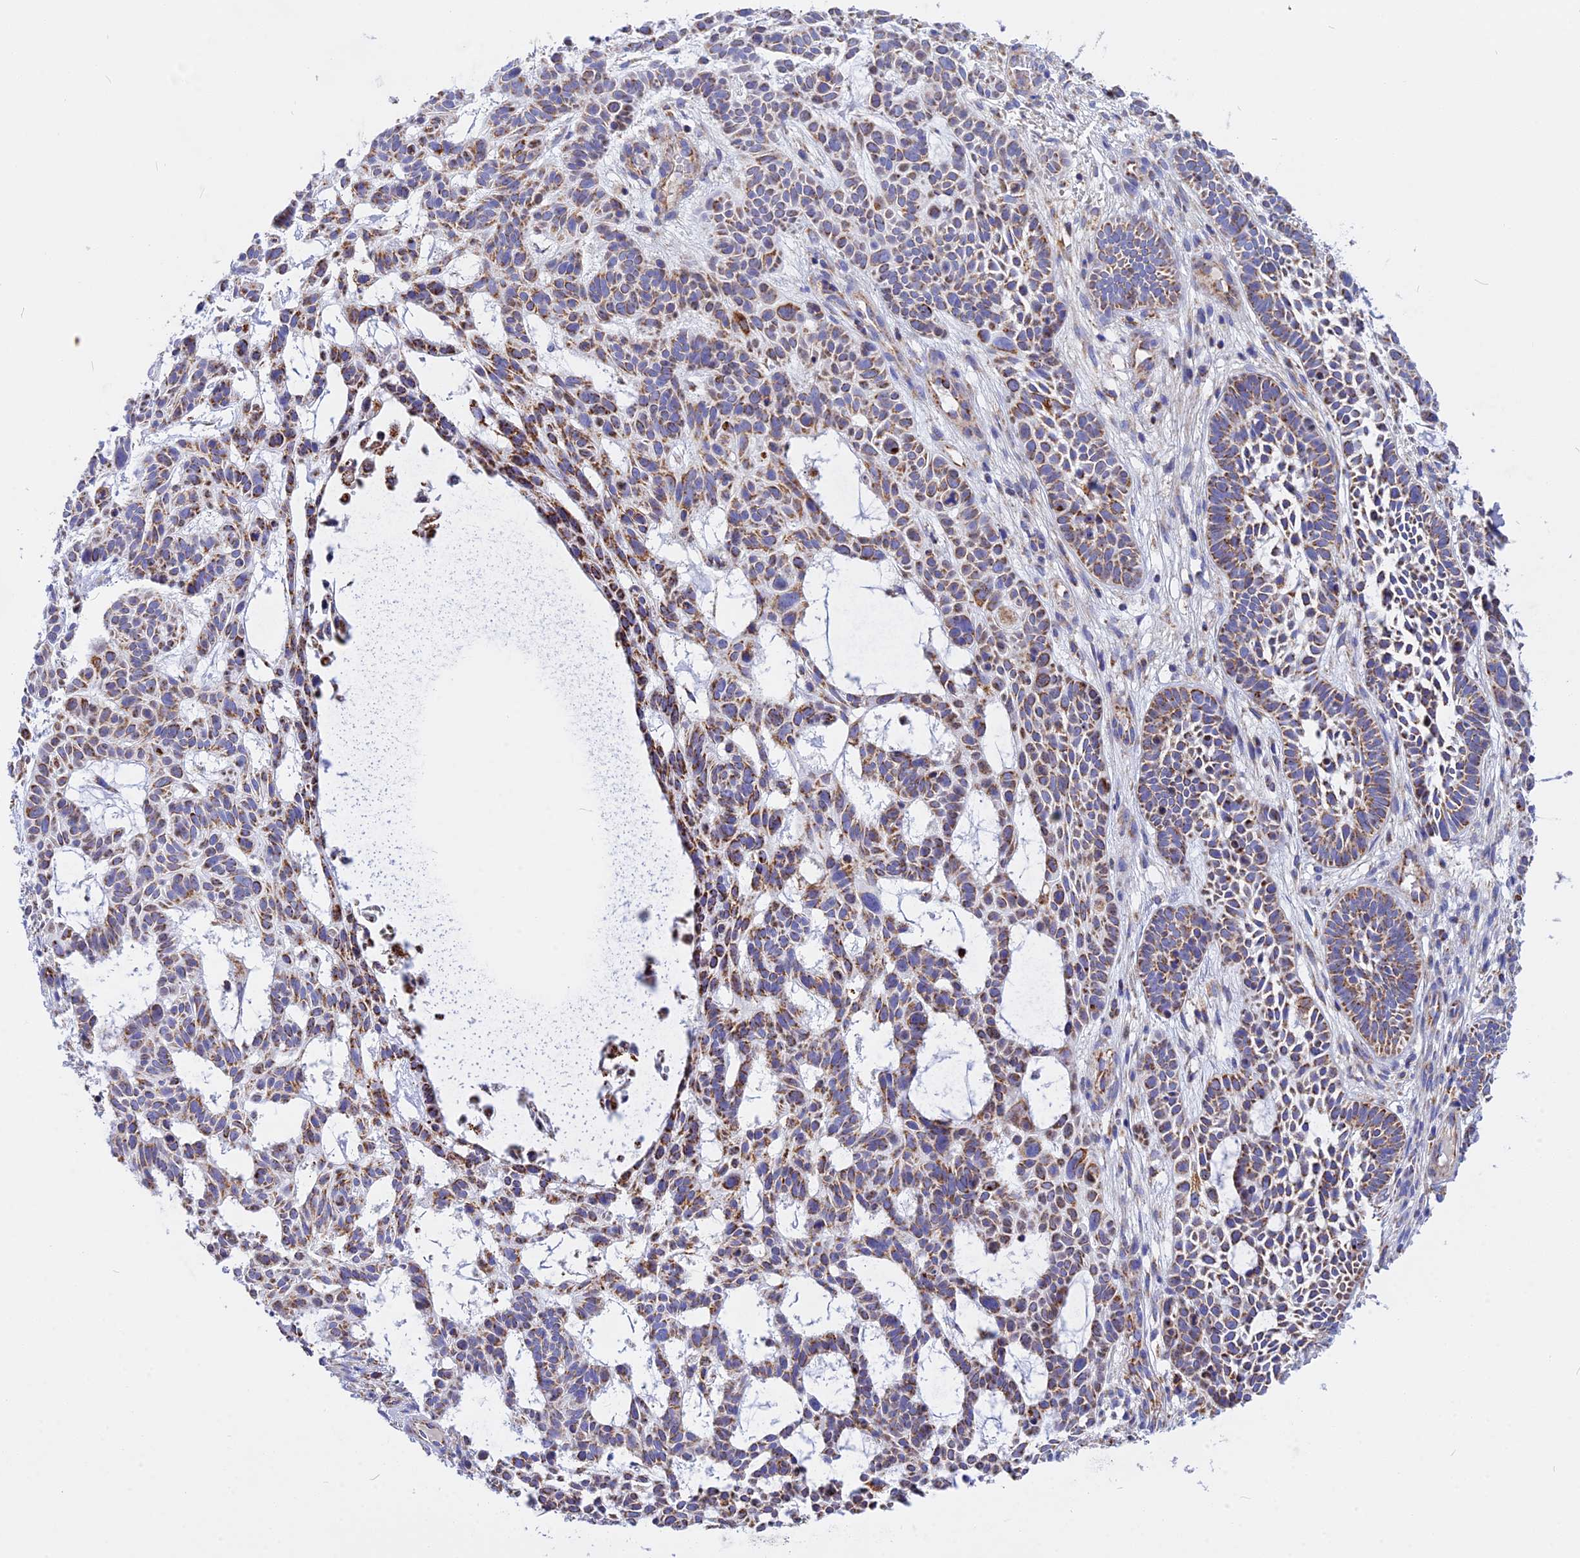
{"staining": {"intensity": "moderate", "quantity": ">75%", "location": "cytoplasmic/membranous"}, "tissue": "skin cancer", "cell_type": "Tumor cells", "image_type": "cancer", "snomed": [{"axis": "morphology", "description": "Basal cell carcinoma"}, {"axis": "topography", "description": "Skin"}], "caption": "A photomicrograph of human skin basal cell carcinoma stained for a protein shows moderate cytoplasmic/membranous brown staining in tumor cells.", "gene": "VDAC2", "patient": {"sex": "male", "age": 89}}